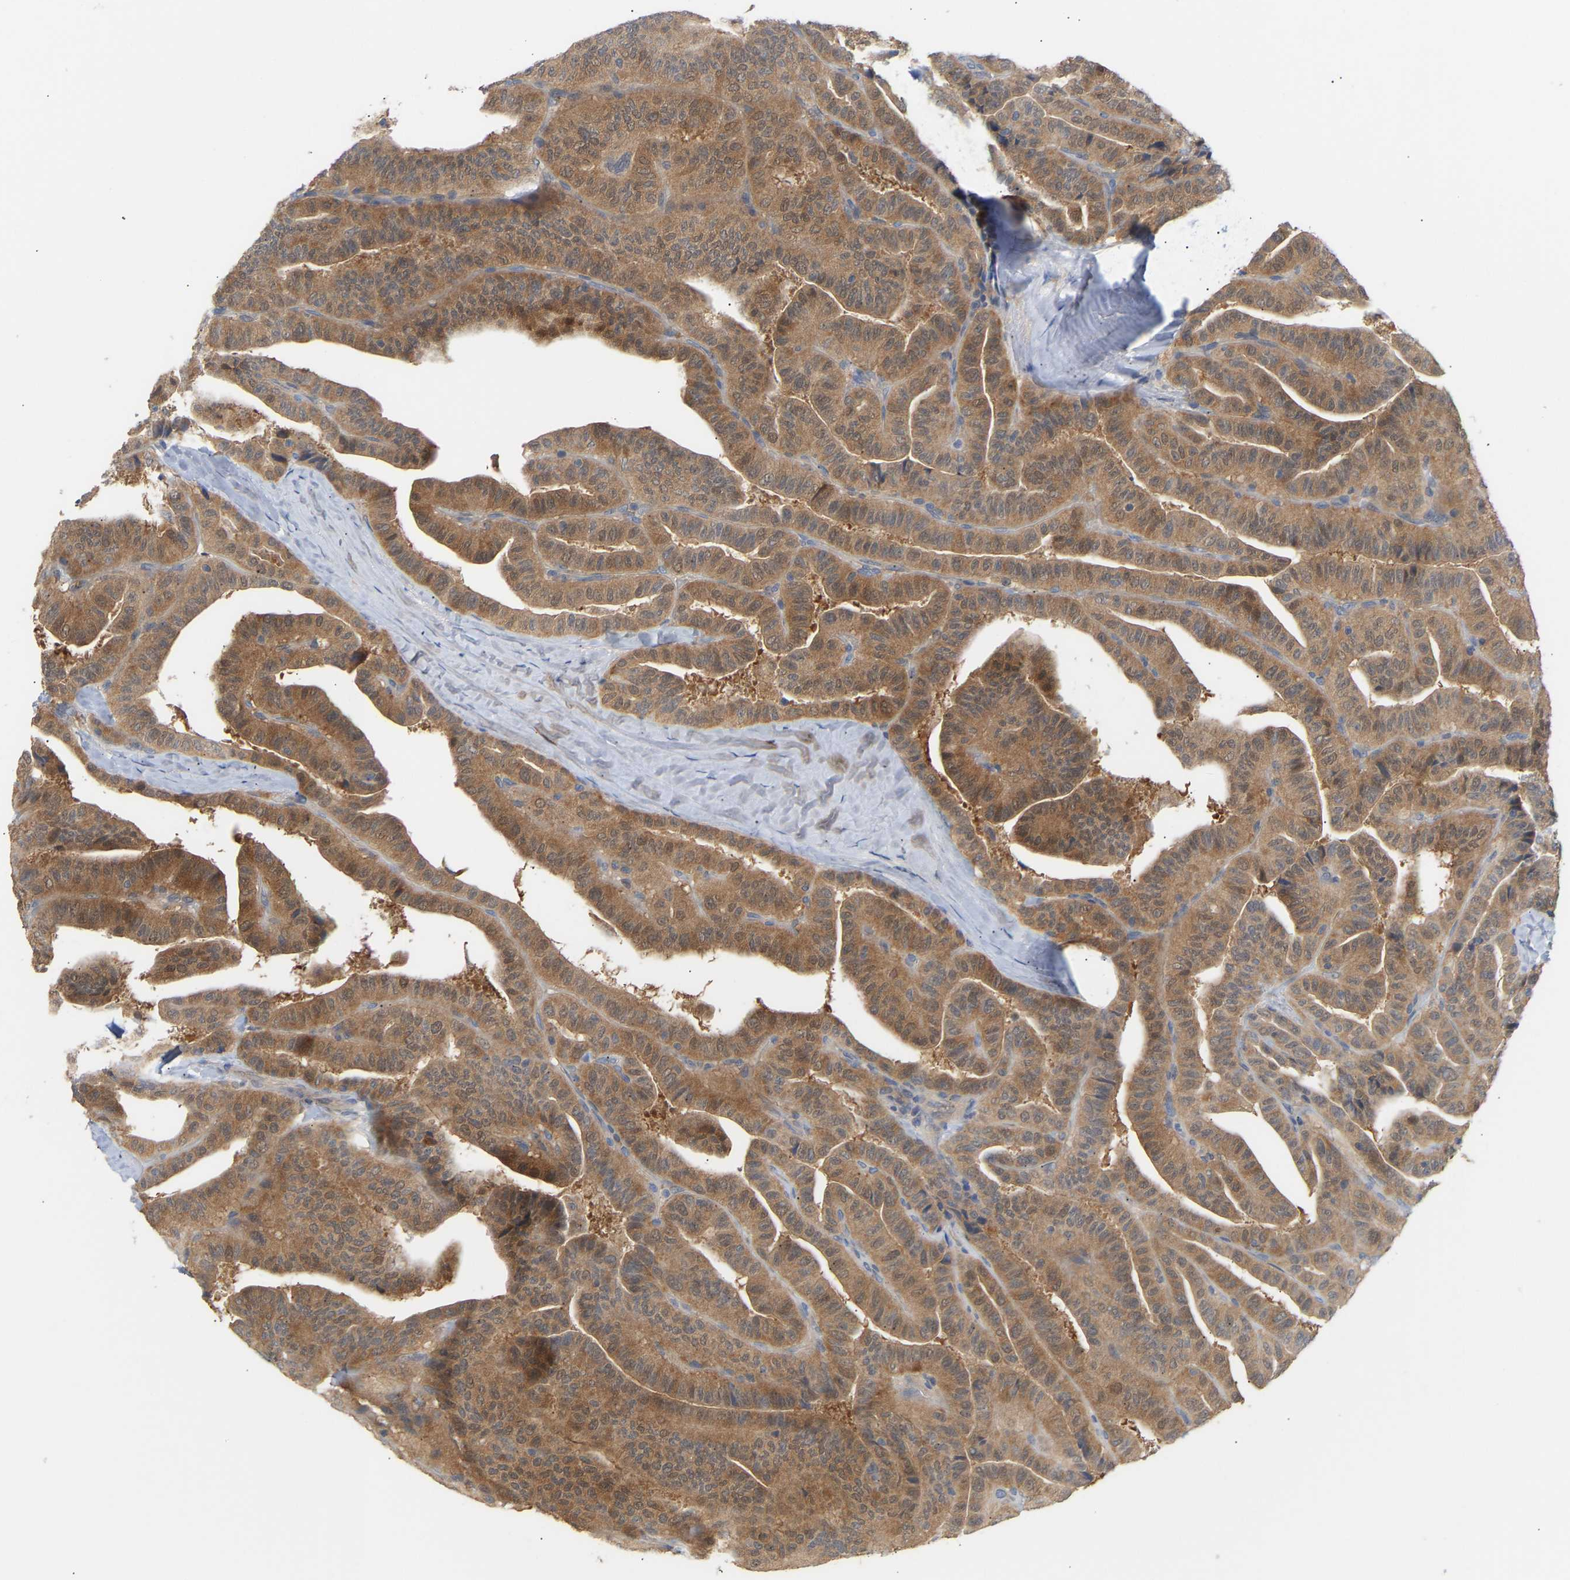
{"staining": {"intensity": "moderate", "quantity": ">75%", "location": "cytoplasmic/membranous,nuclear"}, "tissue": "thyroid cancer", "cell_type": "Tumor cells", "image_type": "cancer", "snomed": [{"axis": "morphology", "description": "Papillary adenocarcinoma, NOS"}, {"axis": "topography", "description": "Thyroid gland"}], "caption": "Moderate cytoplasmic/membranous and nuclear staining is identified in about >75% of tumor cells in thyroid cancer (papillary adenocarcinoma).", "gene": "TPMT", "patient": {"sex": "male", "age": 77}}